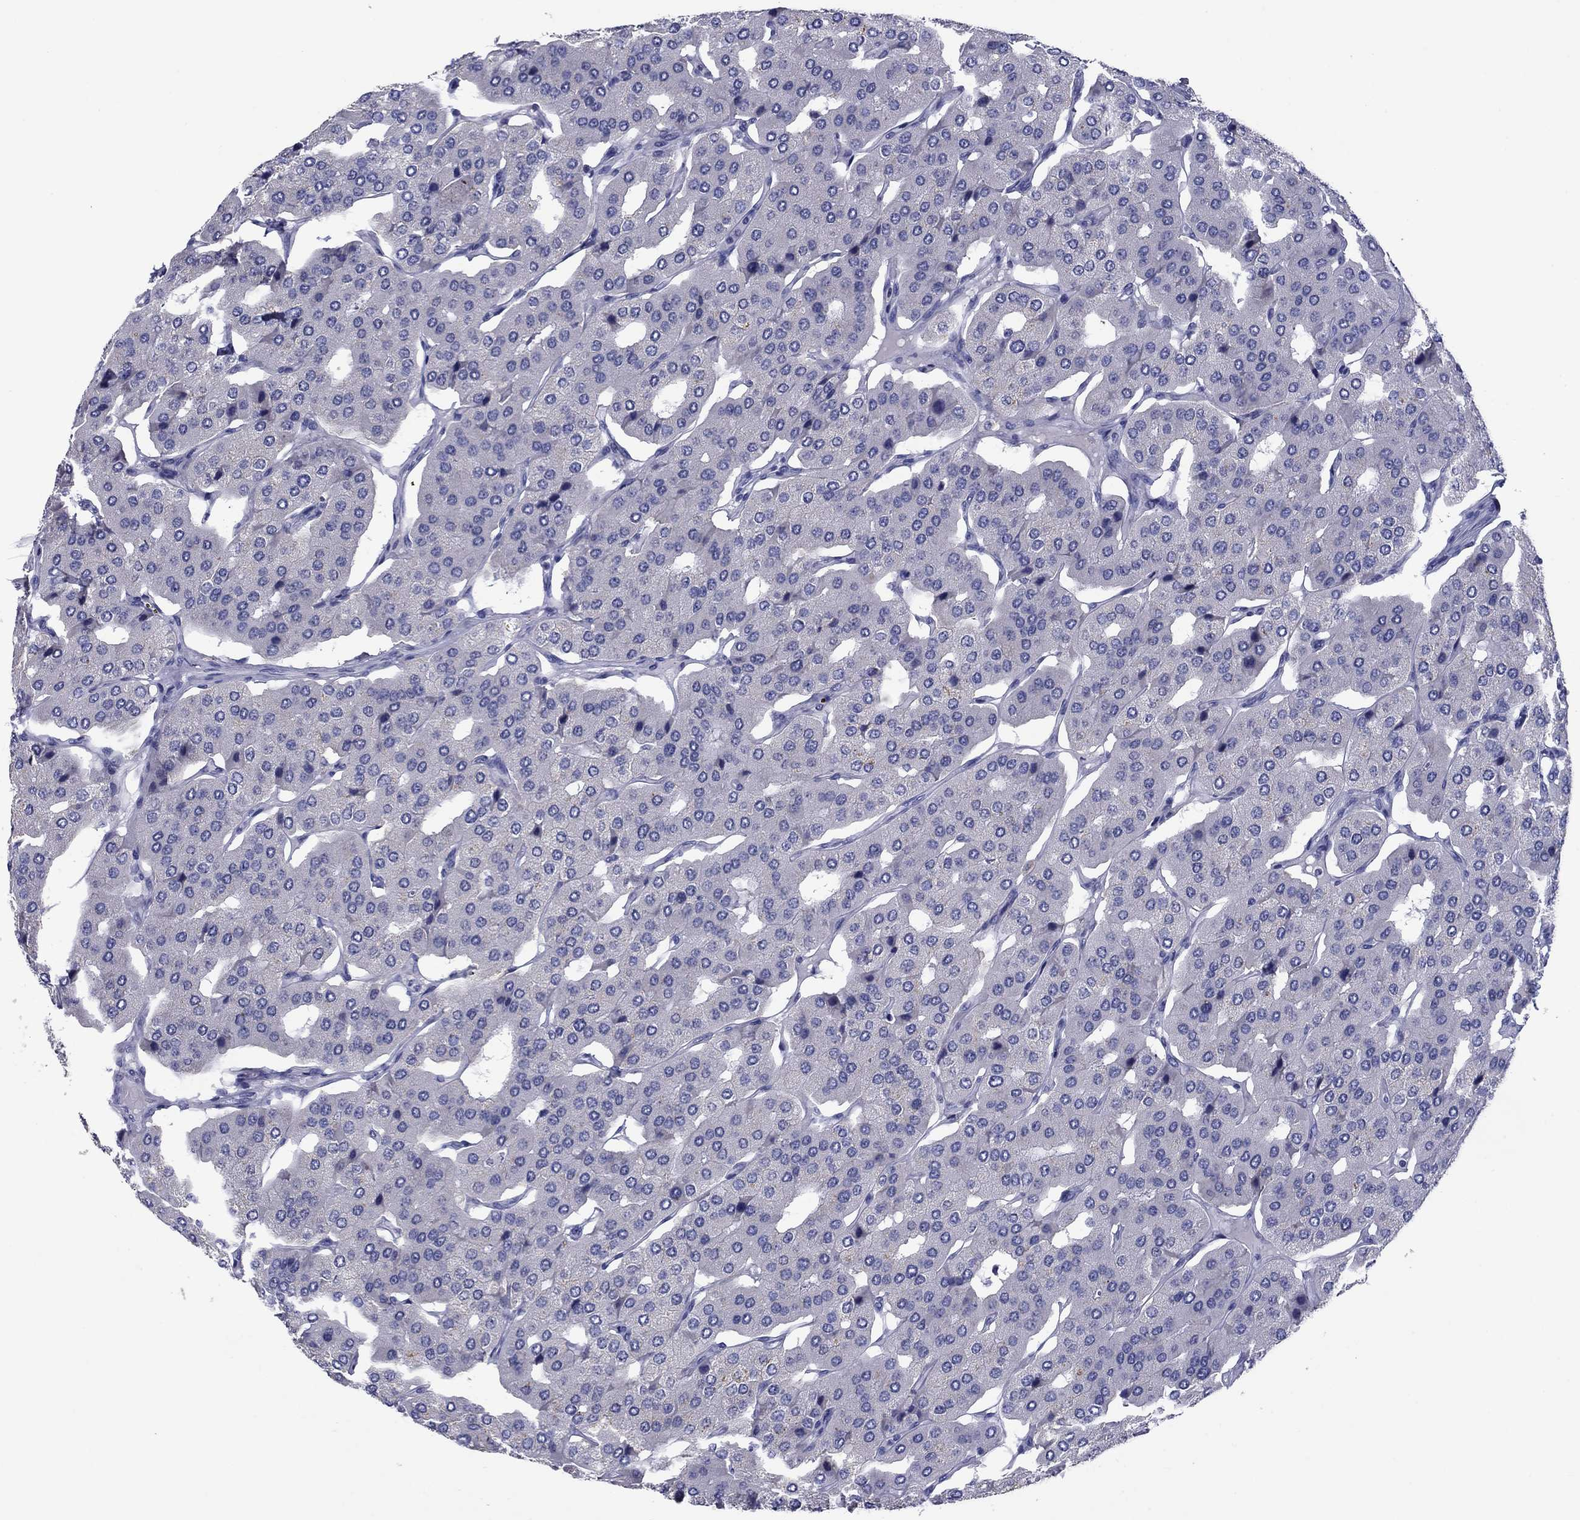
{"staining": {"intensity": "negative", "quantity": "none", "location": "none"}, "tissue": "parathyroid gland", "cell_type": "Glandular cells", "image_type": "normal", "snomed": [{"axis": "morphology", "description": "Normal tissue, NOS"}, {"axis": "morphology", "description": "Adenoma, NOS"}, {"axis": "topography", "description": "Parathyroid gland"}], "caption": "Image shows no protein staining in glandular cells of normal parathyroid gland.", "gene": "TCFL5", "patient": {"sex": "female", "age": 86}}